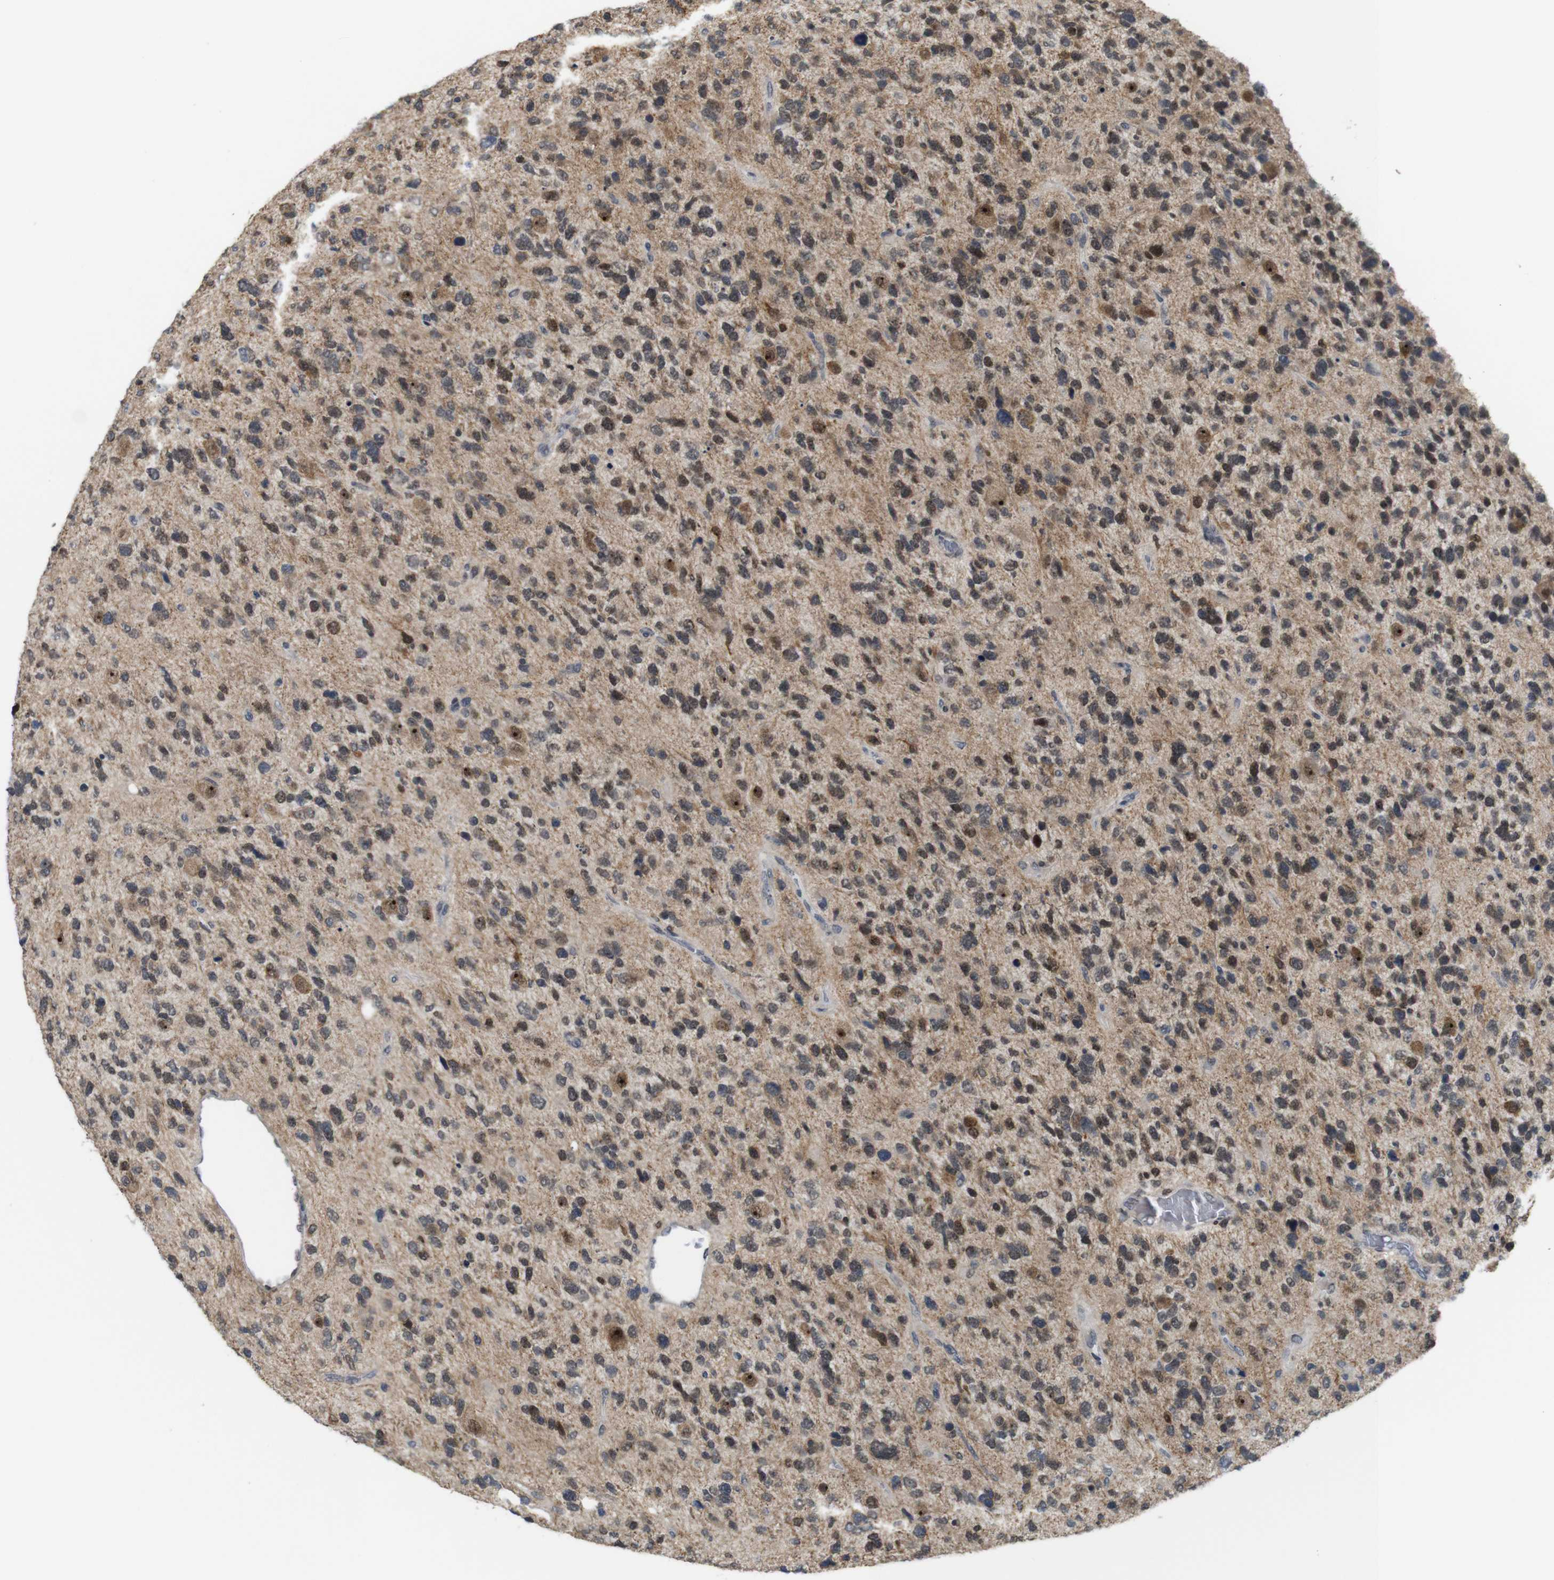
{"staining": {"intensity": "moderate", "quantity": "<25%", "location": "cytoplasmic/membranous,nuclear"}, "tissue": "glioma", "cell_type": "Tumor cells", "image_type": "cancer", "snomed": [{"axis": "morphology", "description": "Glioma, malignant, High grade"}, {"axis": "topography", "description": "Brain"}], "caption": "IHC of malignant glioma (high-grade) reveals low levels of moderate cytoplasmic/membranous and nuclear expression in approximately <25% of tumor cells. (IHC, brightfield microscopy, high magnification).", "gene": "PNMA8A", "patient": {"sex": "female", "age": 58}}